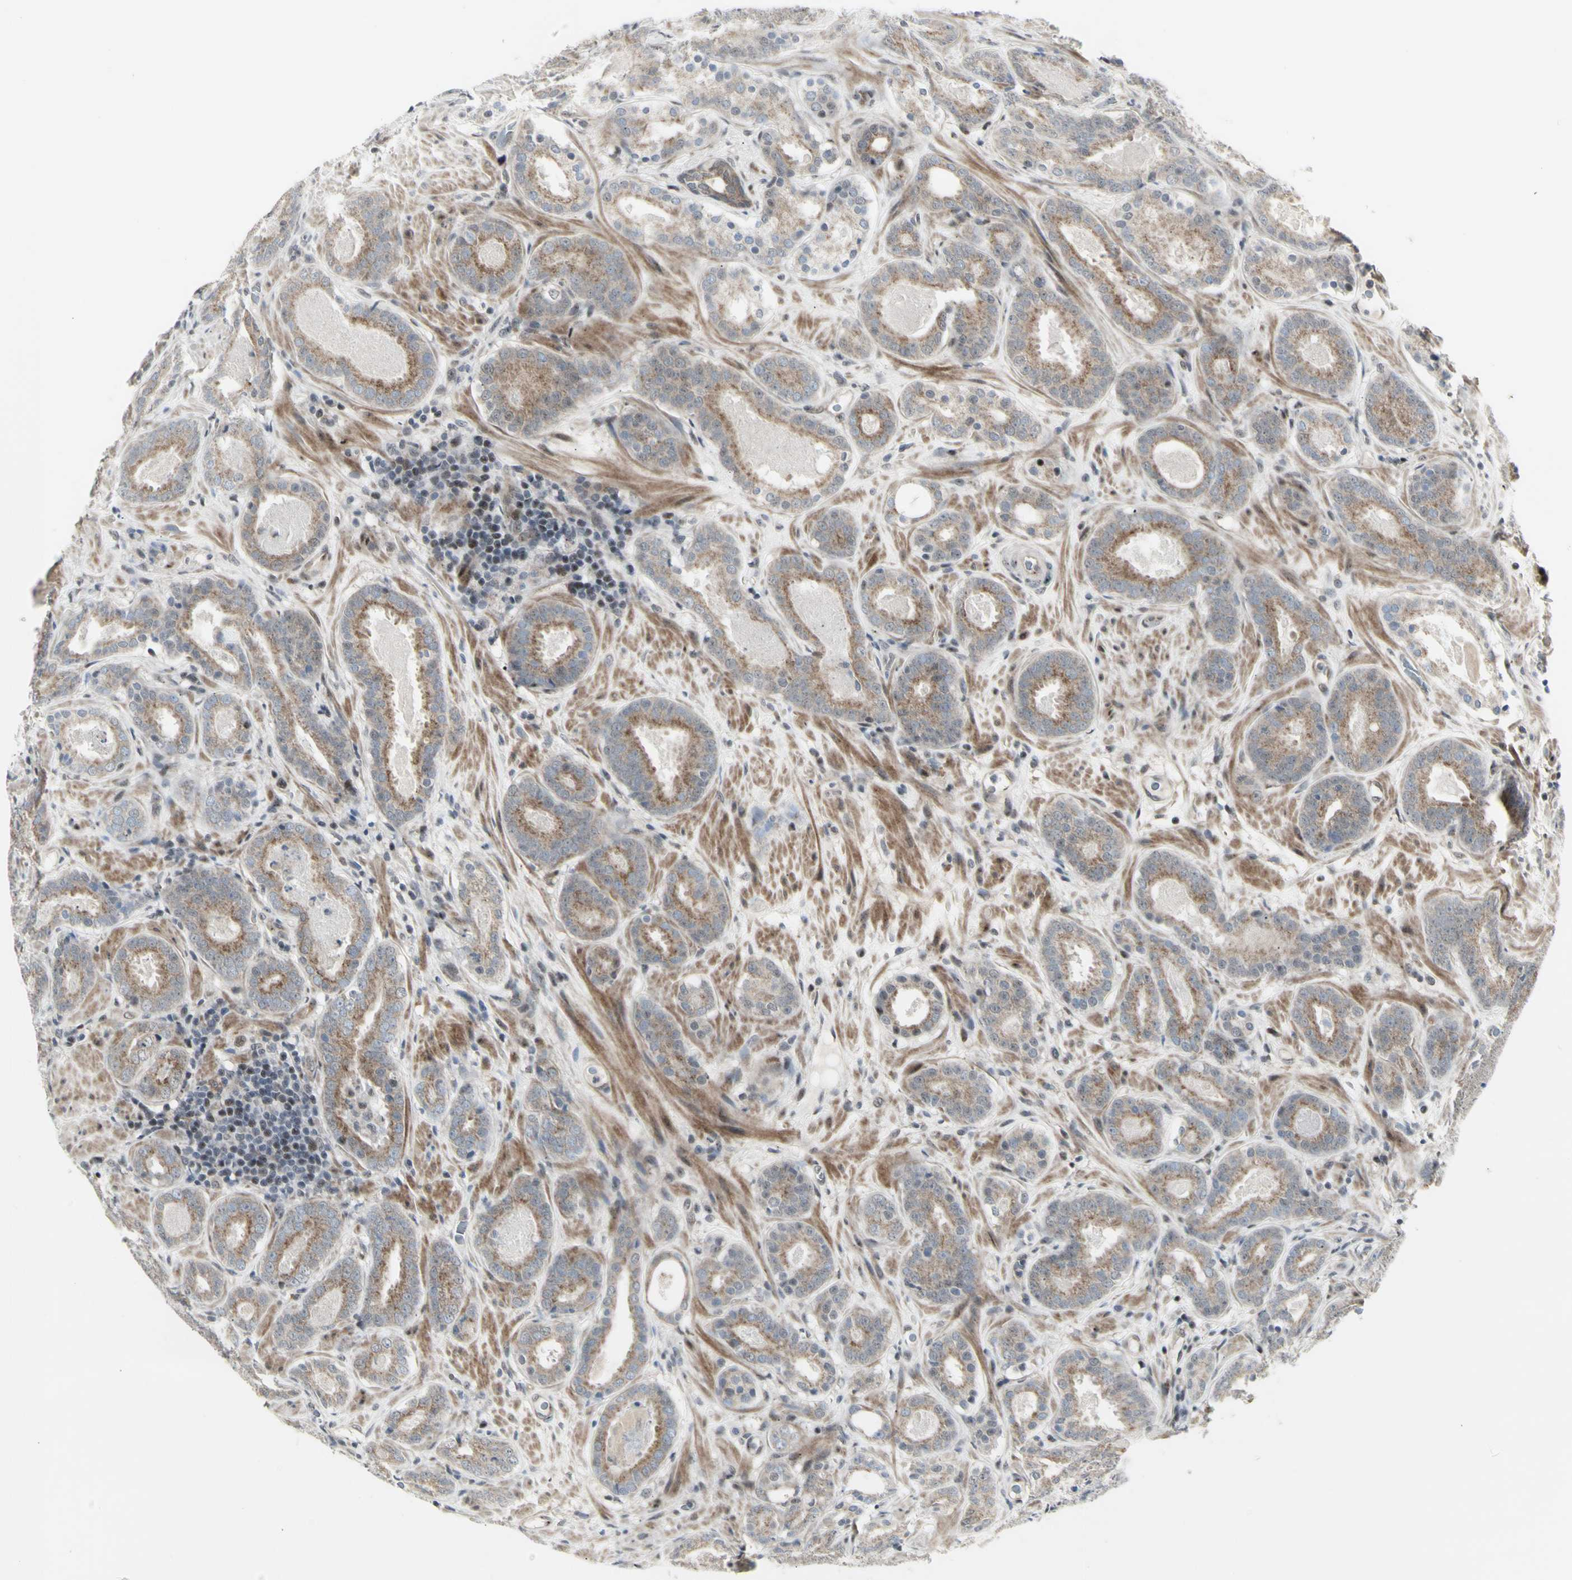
{"staining": {"intensity": "weak", "quantity": ">75%", "location": "cytoplasmic/membranous"}, "tissue": "prostate cancer", "cell_type": "Tumor cells", "image_type": "cancer", "snomed": [{"axis": "morphology", "description": "Adenocarcinoma, Low grade"}, {"axis": "topography", "description": "Prostate"}], "caption": "Immunohistochemical staining of human adenocarcinoma (low-grade) (prostate) displays low levels of weak cytoplasmic/membranous staining in about >75% of tumor cells.", "gene": "DHRS7B", "patient": {"sex": "male", "age": 69}}